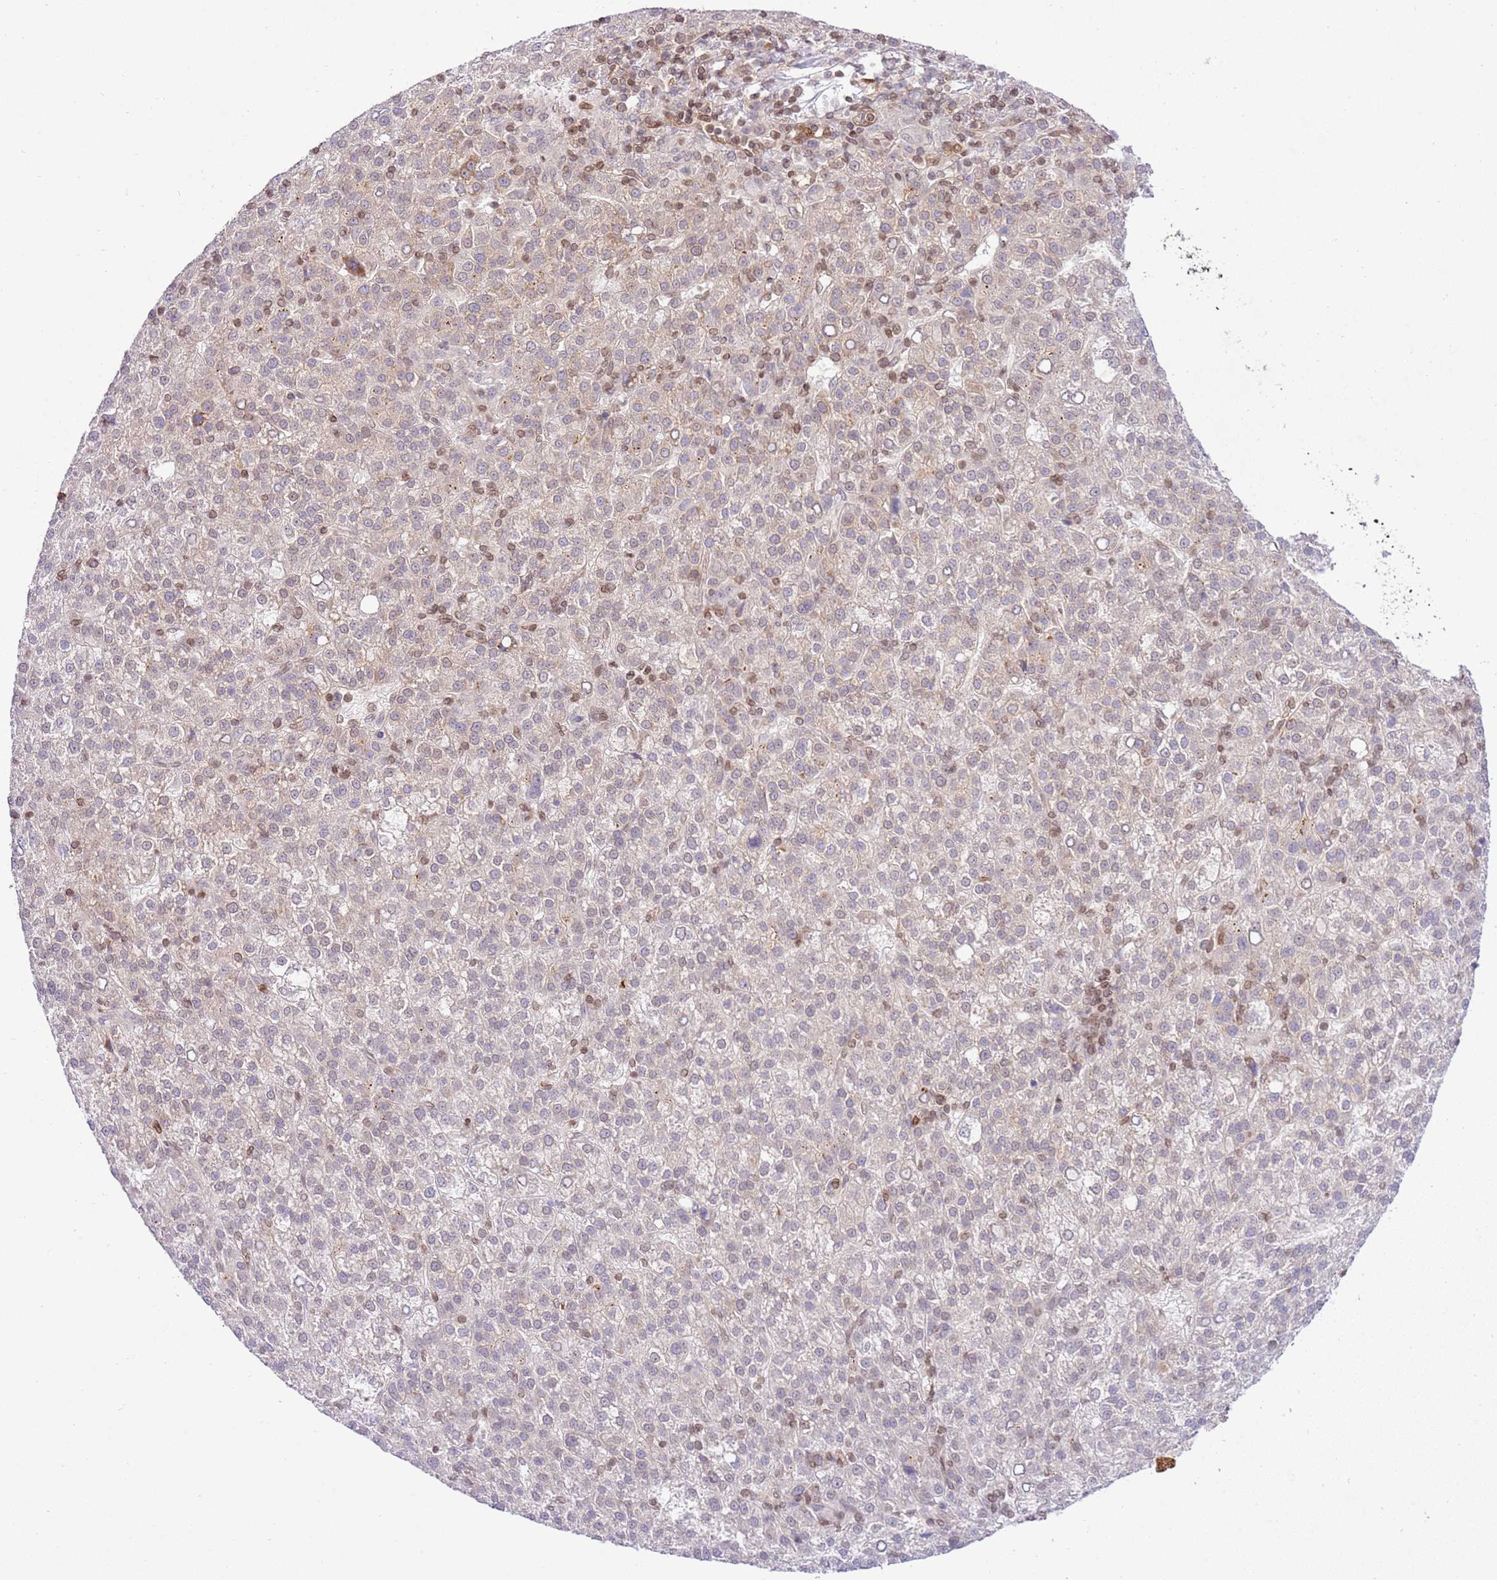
{"staining": {"intensity": "weak", "quantity": "25%-75%", "location": "cytoplasmic/membranous,nuclear"}, "tissue": "liver cancer", "cell_type": "Tumor cells", "image_type": "cancer", "snomed": [{"axis": "morphology", "description": "Carcinoma, Hepatocellular, NOS"}, {"axis": "topography", "description": "Liver"}], "caption": "Hepatocellular carcinoma (liver) stained for a protein (brown) reveals weak cytoplasmic/membranous and nuclear positive positivity in about 25%-75% of tumor cells.", "gene": "TRIM37", "patient": {"sex": "female", "age": 58}}